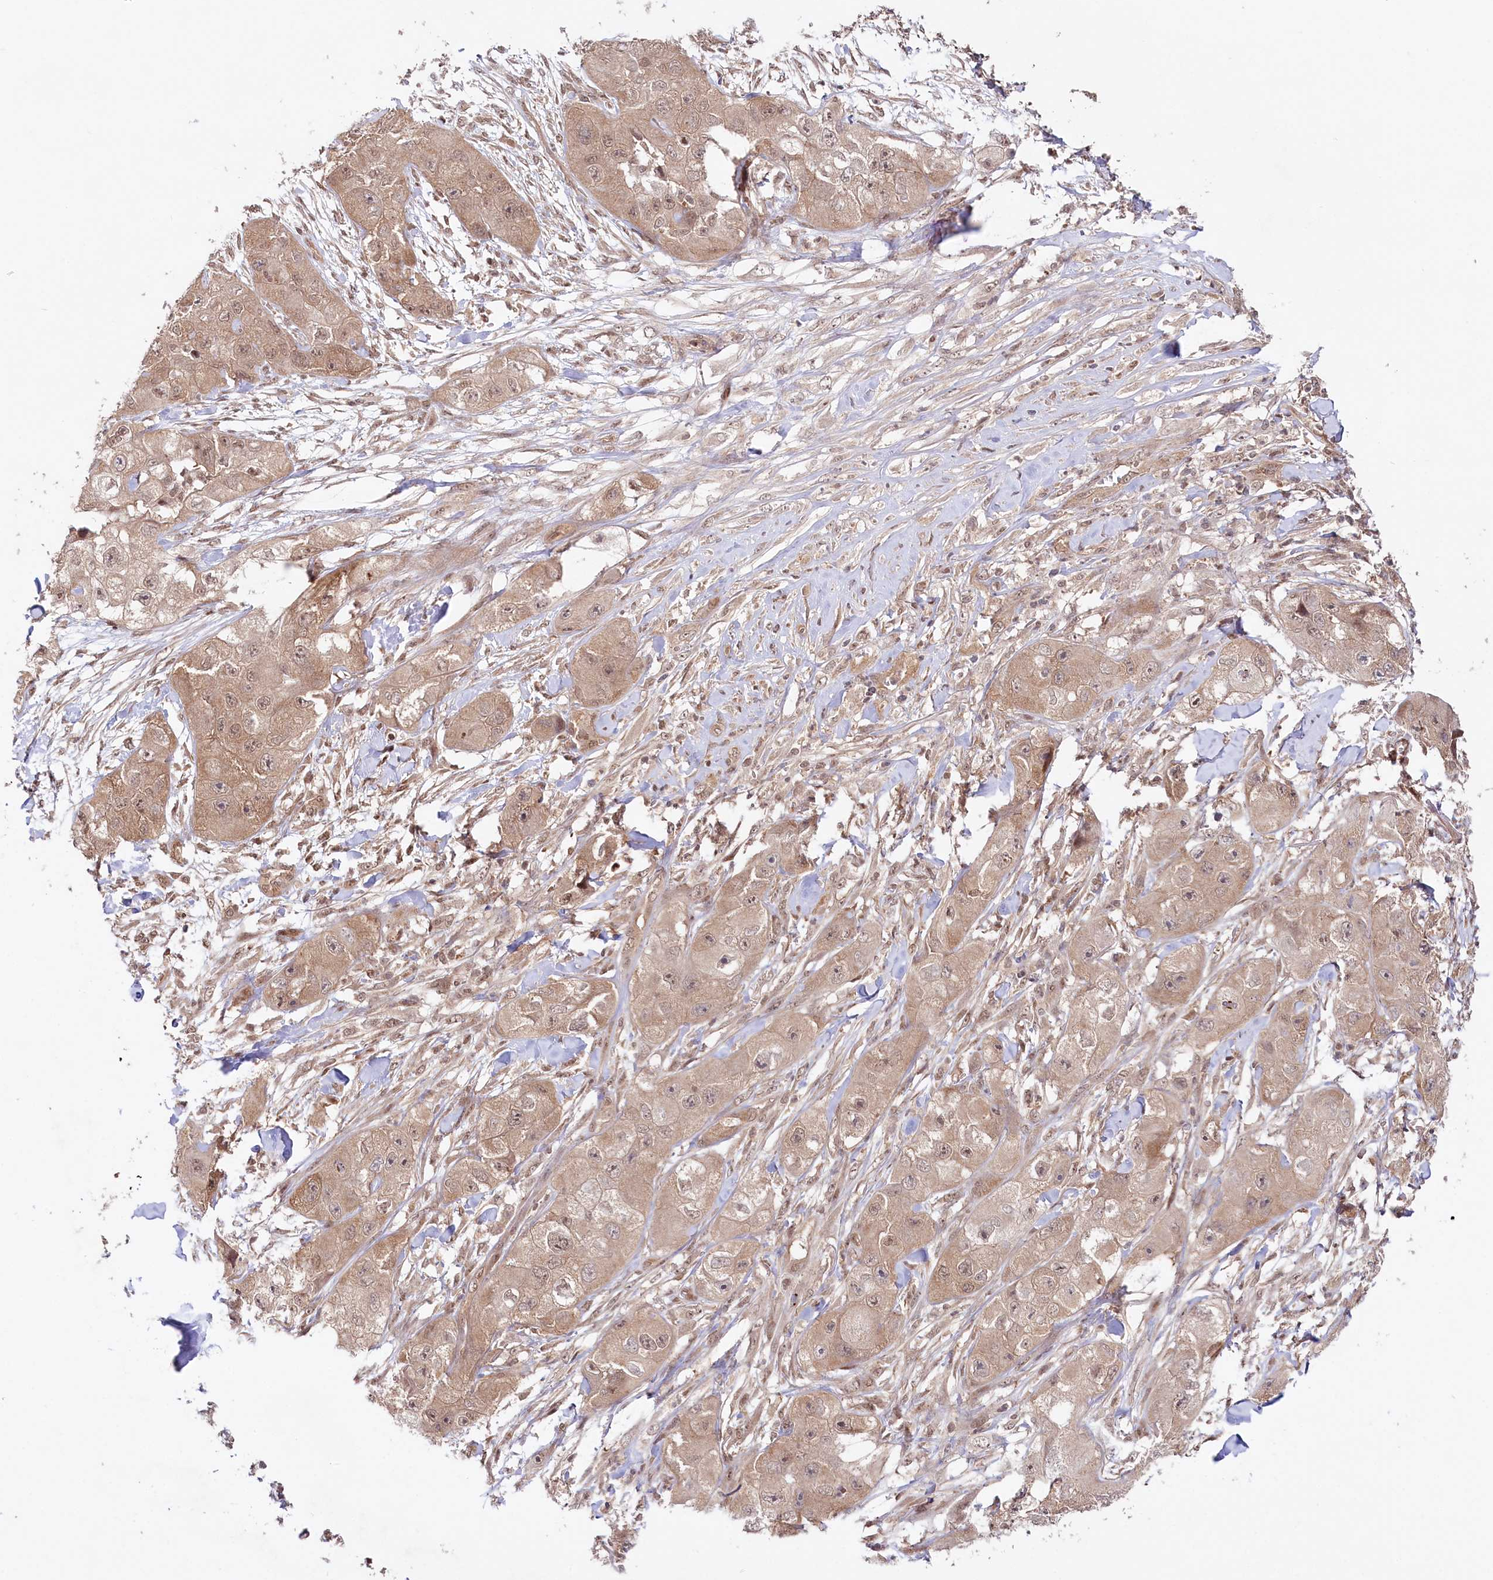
{"staining": {"intensity": "weak", "quantity": ">75%", "location": "cytoplasmic/membranous,nuclear"}, "tissue": "skin cancer", "cell_type": "Tumor cells", "image_type": "cancer", "snomed": [{"axis": "morphology", "description": "Squamous cell carcinoma, NOS"}, {"axis": "topography", "description": "Skin"}, {"axis": "topography", "description": "Subcutis"}], "caption": "Skin cancer (squamous cell carcinoma) was stained to show a protein in brown. There is low levels of weak cytoplasmic/membranous and nuclear positivity in approximately >75% of tumor cells.", "gene": "CCDC65", "patient": {"sex": "male", "age": 73}}